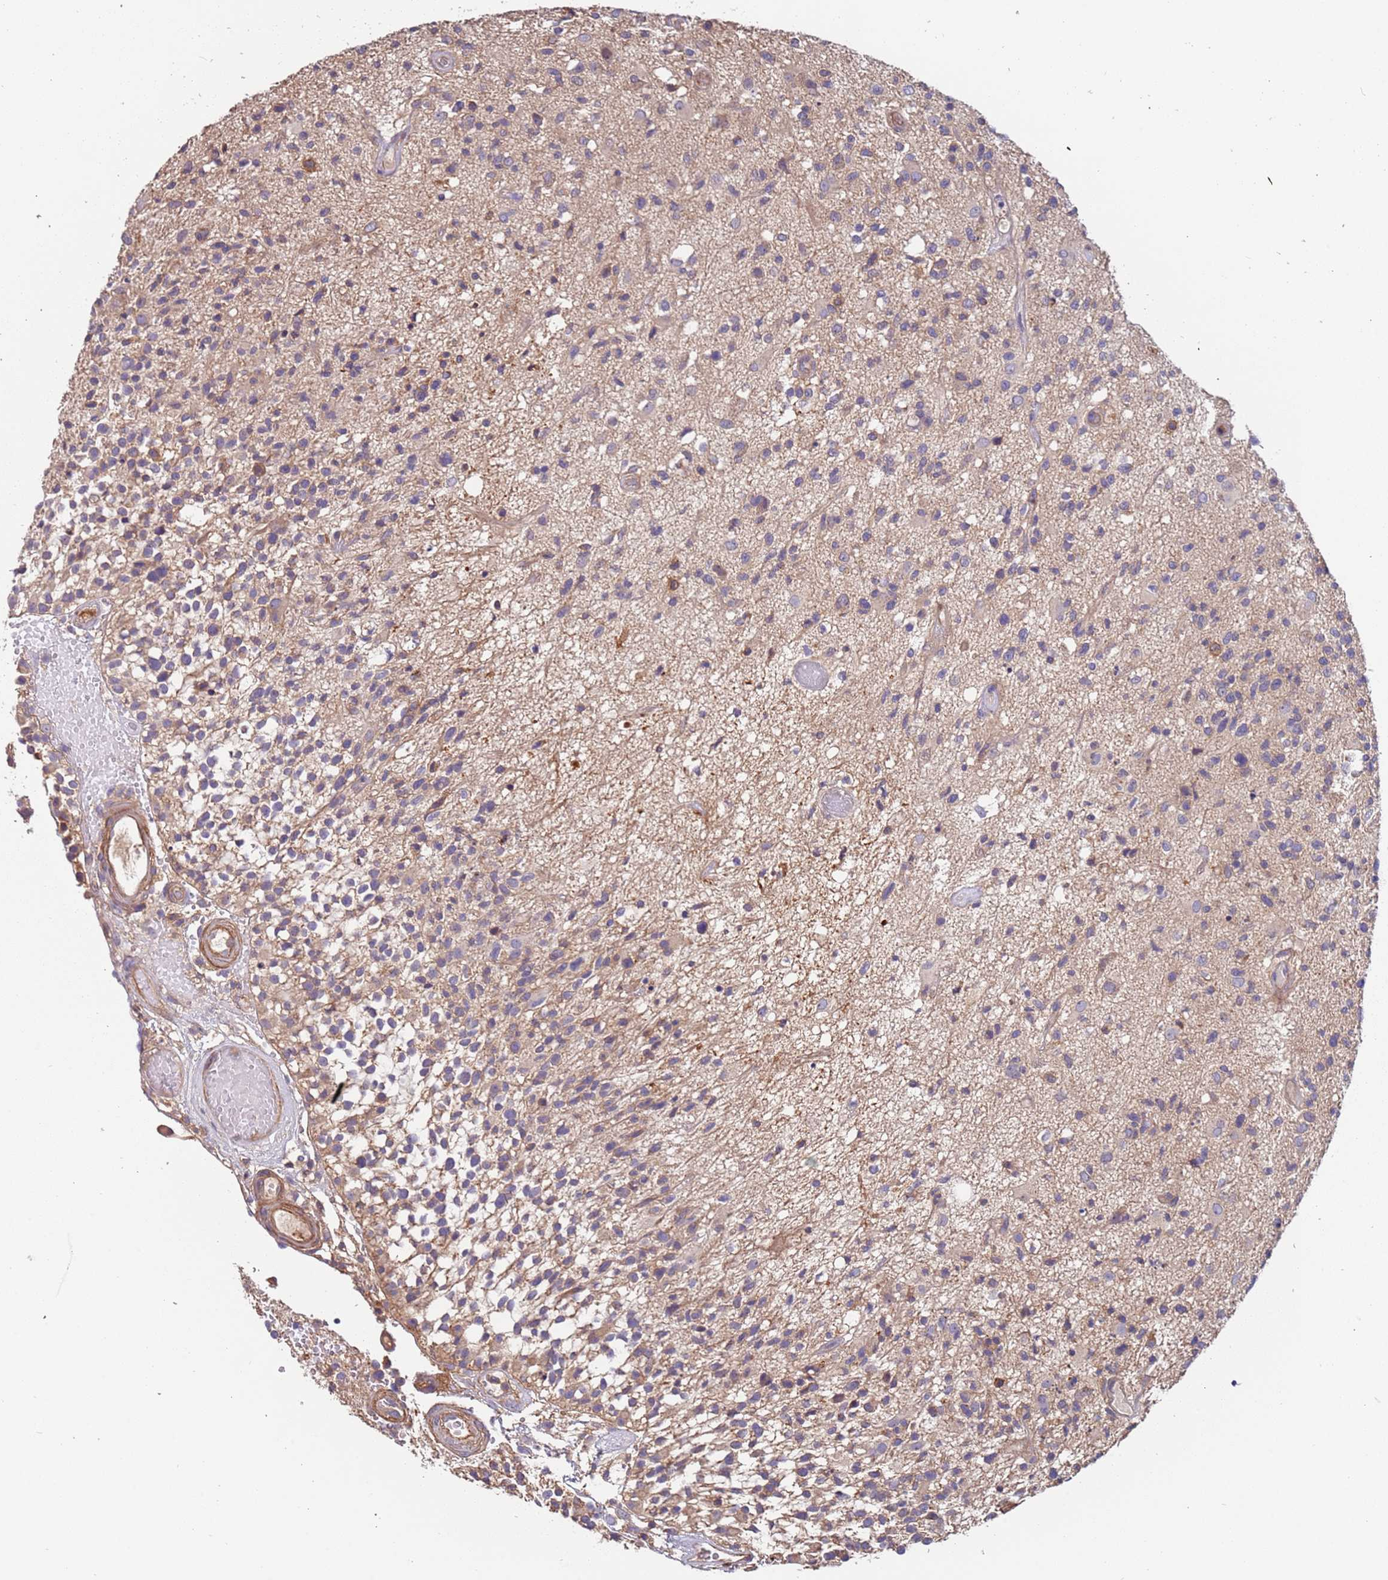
{"staining": {"intensity": "negative", "quantity": "none", "location": "none"}, "tissue": "glioma", "cell_type": "Tumor cells", "image_type": "cancer", "snomed": [{"axis": "morphology", "description": "Glioma, malignant, High grade"}, {"axis": "morphology", "description": "Glioblastoma, NOS"}, {"axis": "topography", "description": "Brain"}], "caption": "The IHC histopathology image has no significant positivity in tumor cells of glioblastoma tissue.", "gene": "SYT4", "patient": {"sex": "male", "age": 60}}